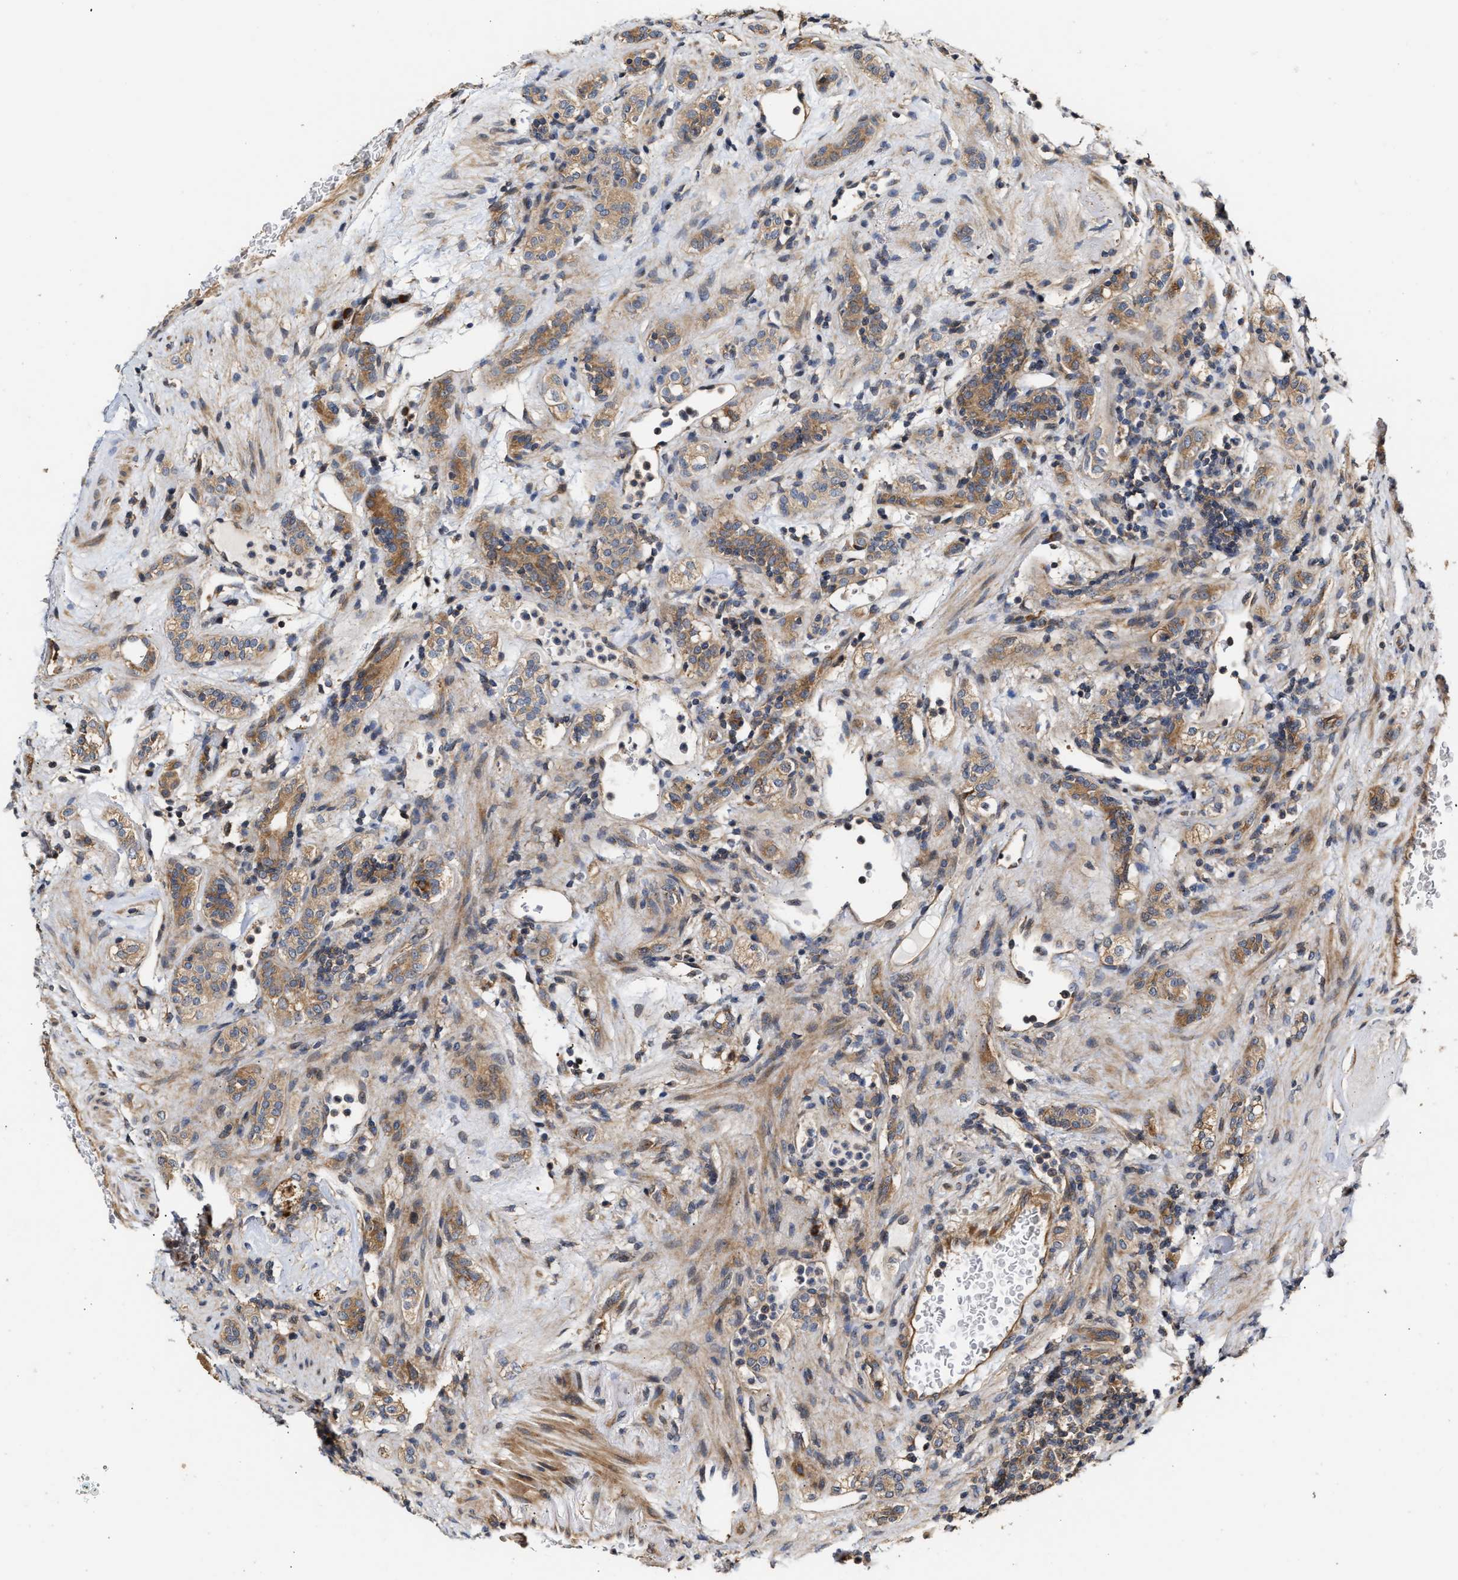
{"staining": {"intensity": "moderate", "quantity": ">75%", "location": "cytoplasmic/membranous"}, "tissue": "renal cancer", "cell_type": "Tumor cells", "image_type": "cancer", "snomed": [{"axis": "morphology", "description": "Normal tissue, NOS"}, {"axis": "morphology", "description": "Adenocarcinoma, NOS"}, {"axis": "topography", "description": "Kidney"}], "caption": "An immunohistochemistry image of neoplastic tissue is shown. Protein staining in brown highlights moderate cytoplasmic/membranous positivity in renal adenocarcinoma within tumor cells. Immunohistochemistry stains the protein in brown and the nuclei are stained blue.", "gene": "CLIP2", "patient": {"sex": "female", "age": 72}}